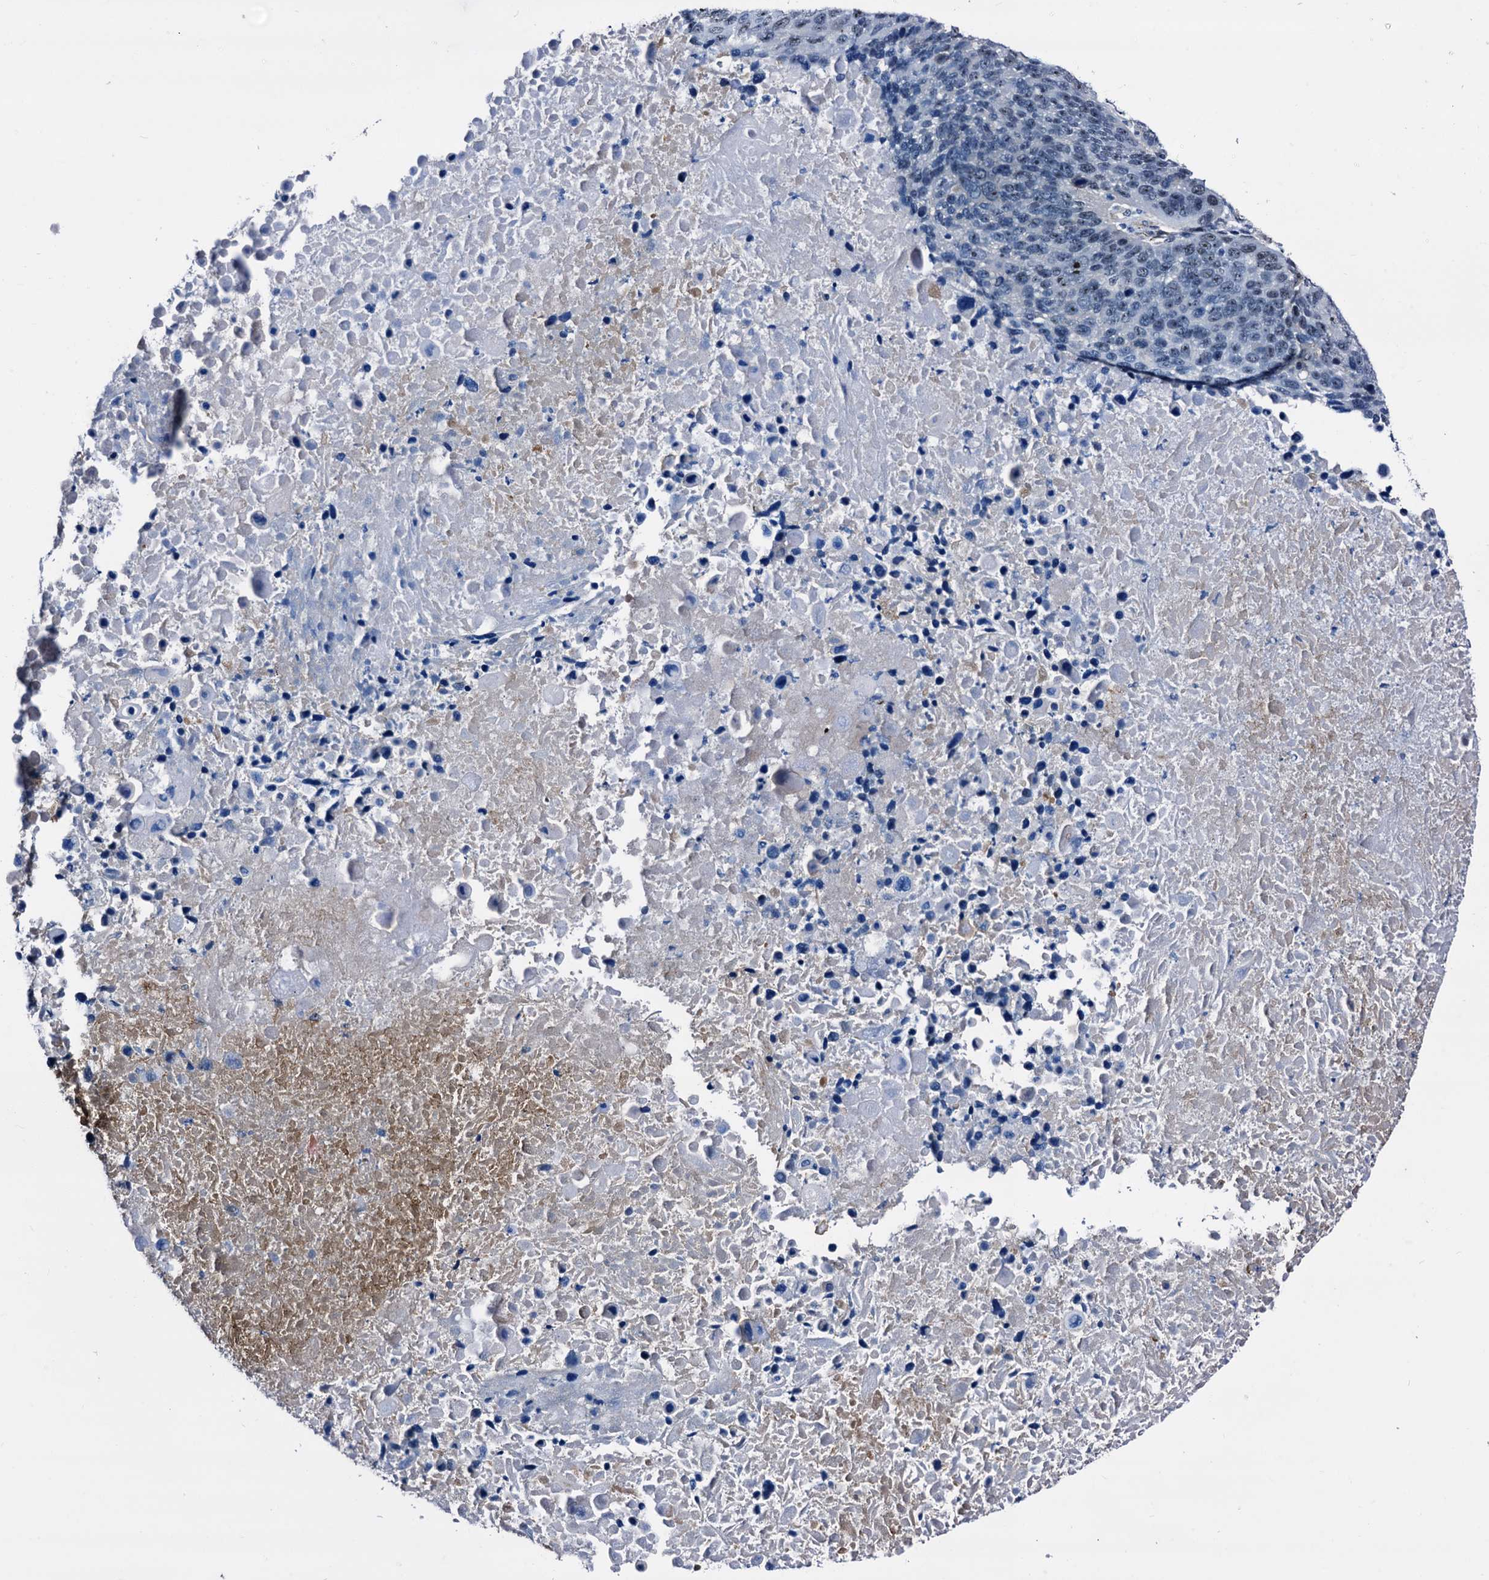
{"staining": {"intensity": "weak", "quantity": "25%-75%", "location": "nuclear"}, "tissue": "lung cancer", "cell_type": "Tumor cells", "image_type": "cancer", "snomed": [{"axis": "morphology", "description": "Normal tissue, NOS"}, {"axis": "morphology", "description": "Squamous cell carcinoma, NOS"}, {"axis": "topography", "description": "Lymph node"}, {"axis": "topography", "description": "Lung"}], "caption": "This image demonstrates squamous cell carcinoma (lung) stained with immunohistochemistry (IHC) to label a protein in brown. The nuclear of tumor cells show weak positivity for the protein. Nuclei are counter-stained blue.", "gene": "EMG1", "patient": {"sex": "male", "age": 66}}